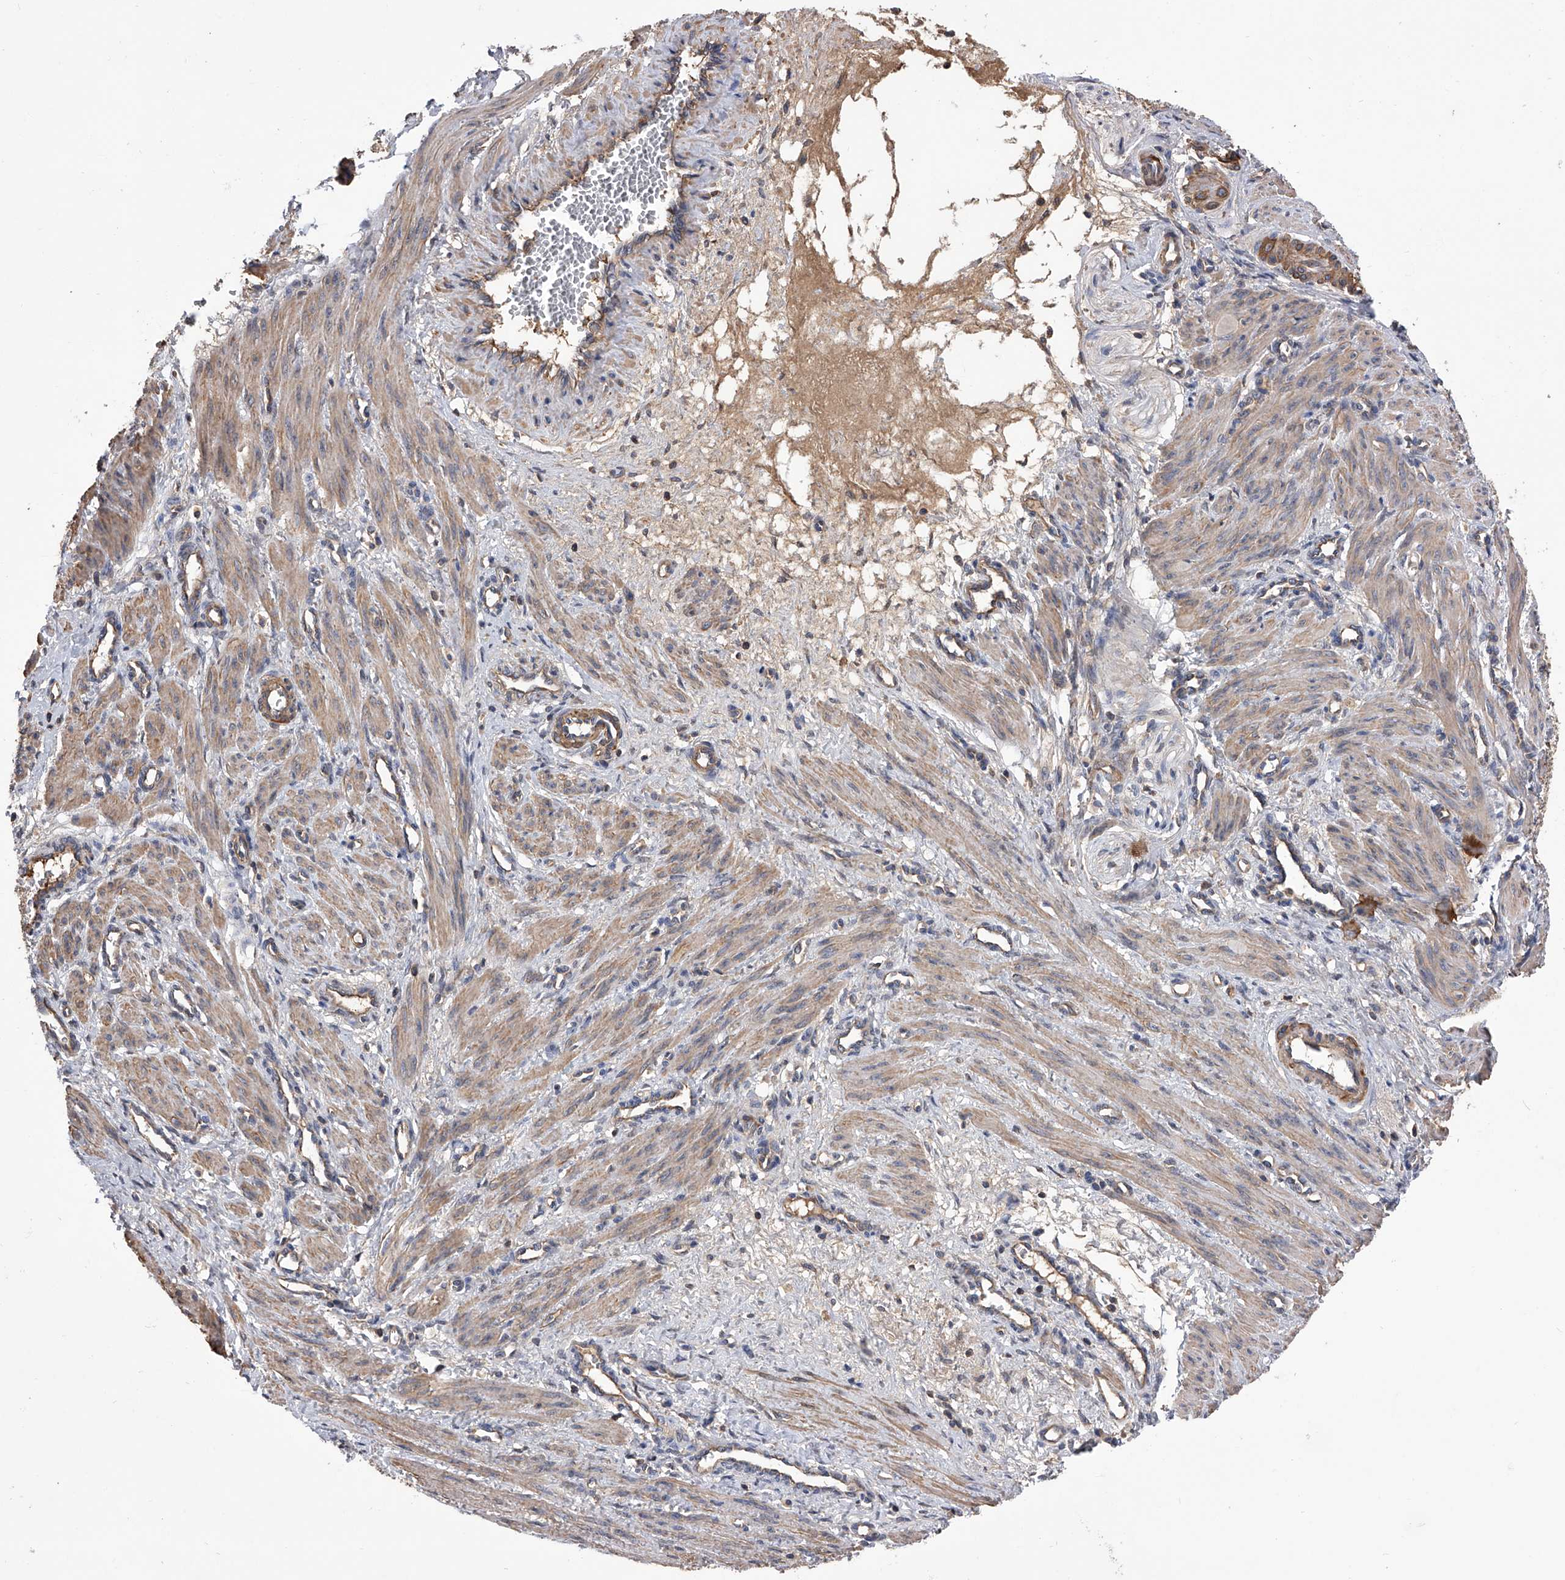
{"staining": {"intensity": "moderate", "quantity": ">75%", "location": "cytoplasmic/membranous"}, "tissue": "smooth muscle", "cell_type": "Smooth muscle cells", "image_type": "normal", "snomed": [{"axis": "morphology", "description": "Normal tissue, NOS"}, {"axis": "topography", "description": "Endometrium"}], "caption": "This micrograph shows immunohistochemistry (IHC) staining of unremarkable smooth muscle, with medium moderate cytoplasmic/membranous staining in approximately >75% of smooth muscle cells.", "gene": "CUL7", "patient": {"sex": "female", "age": 33}}